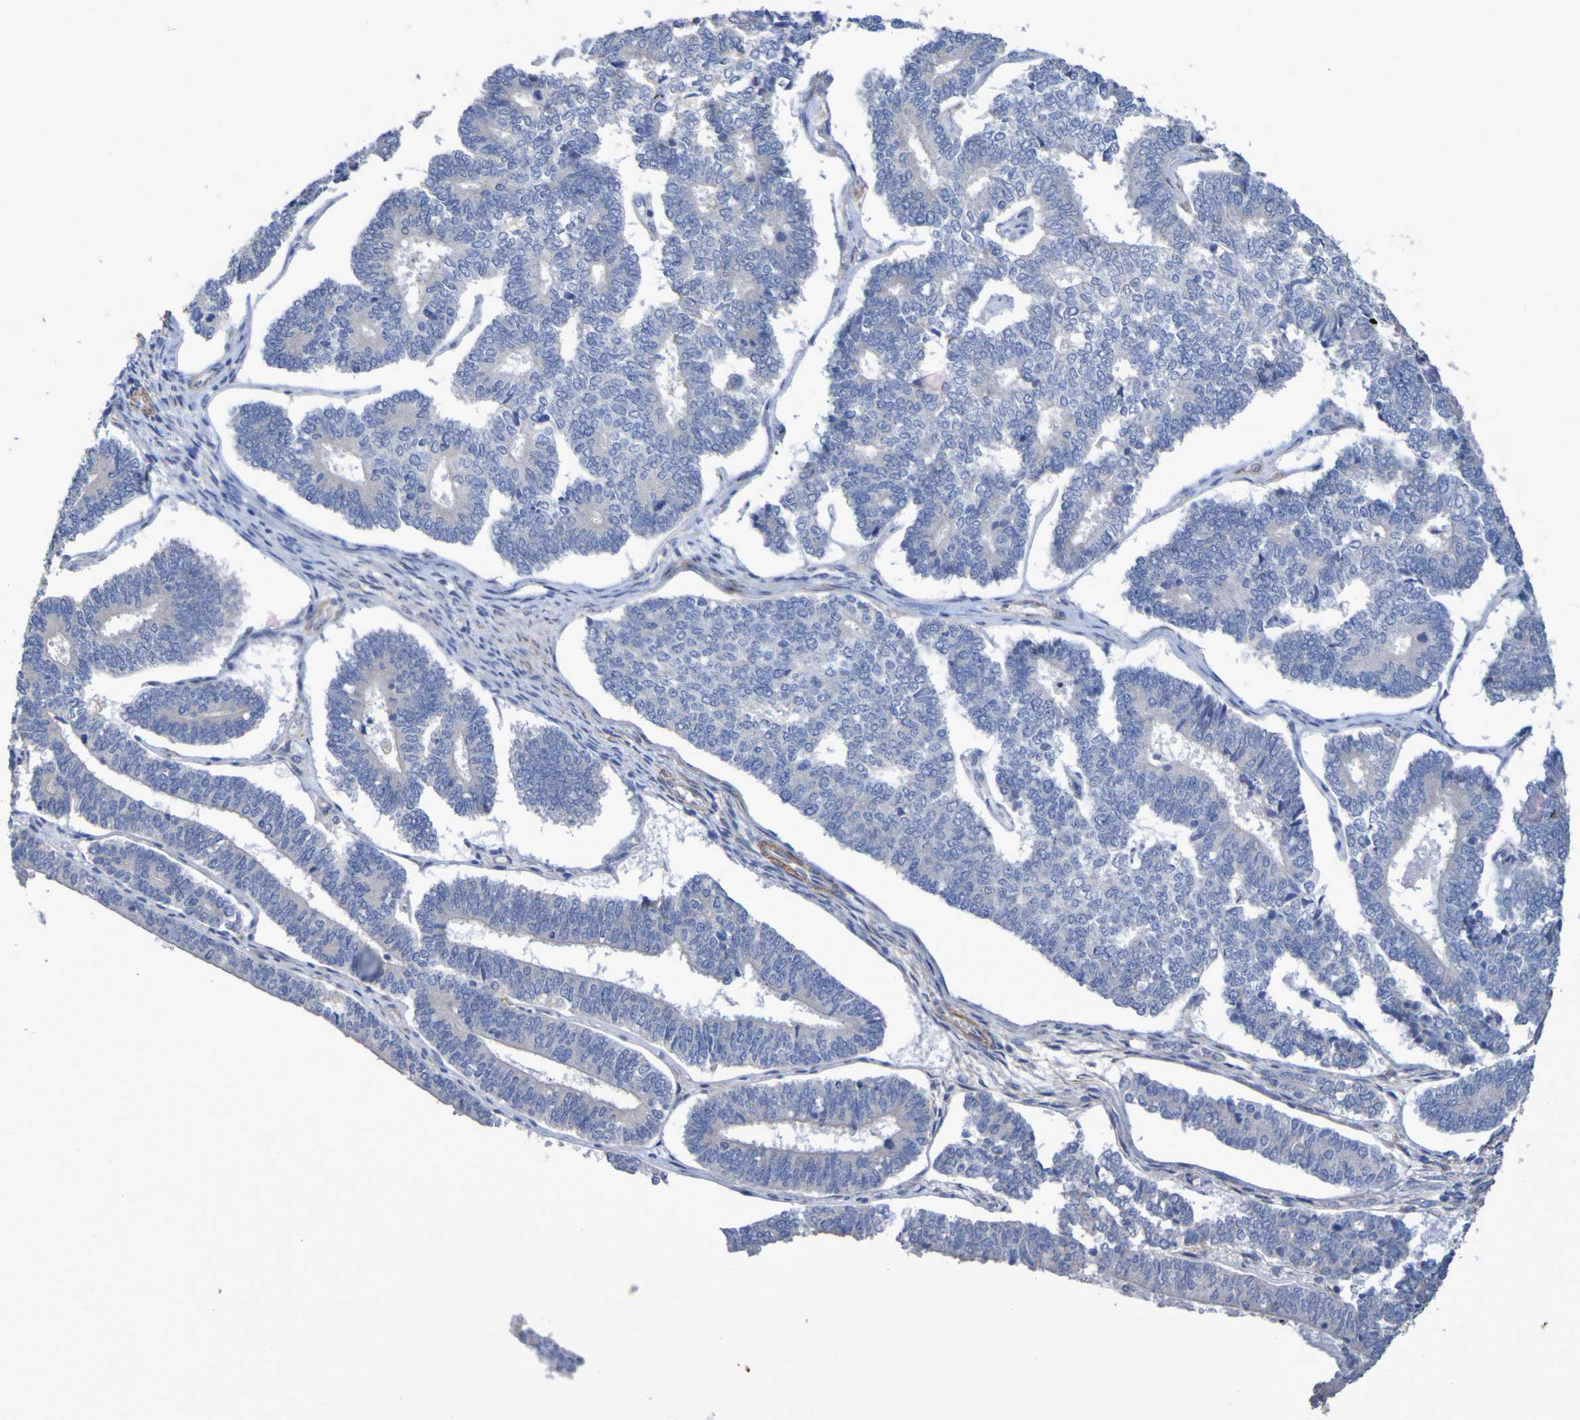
{"staining": {"intensity": "negative", "quantity": "none", "location": "none"}, "tissue": "endometrial cancer", "cell_type": "Tumor cells", "image_type": "cancer", "snomed": [{"axis": "morphology", "description": "Adenocarcinoma, NOS"}, {"axis": "topography", "description": "Endometrium"}], "caption": "IHC image of neoplastic tissue: endometrial adenocarcinoma stained with DAB shows no significant protein staining in tumor cells. (DAB (3,3'-diaminobenzidine) immunohistochemistry visualized using brightfield microscopy, high magnification).", "gene": "SRPRB", "patient": {"sex": "female", "age": 70}}